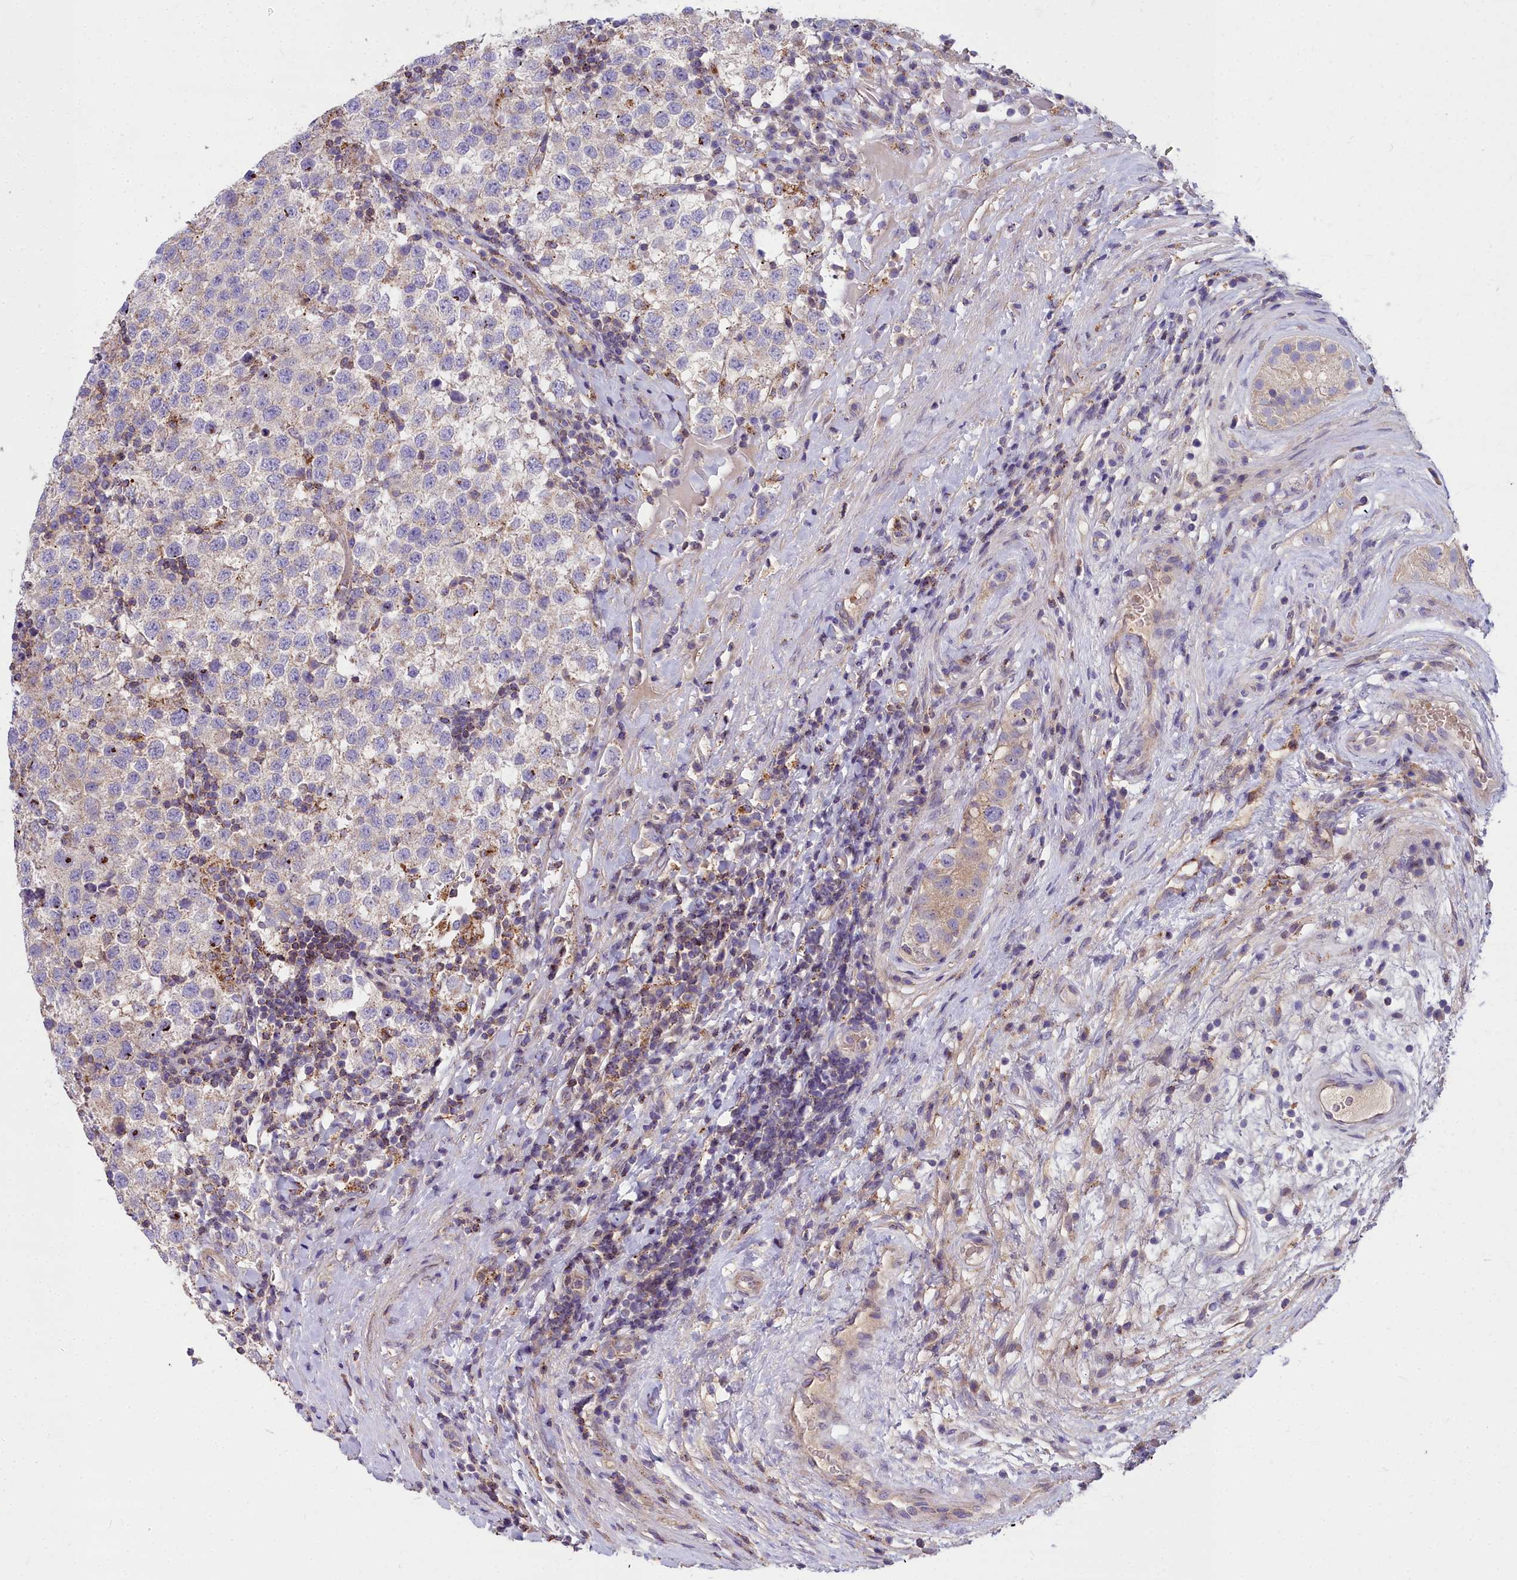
{"staining": {"intensity": "negative", "quantity": "none", "location": "none"}, "tissue": "testis cancer", "cell_type": "Tumor cells", "image_type": "cancer", "snomed": [{"axis": "morphology", "description": "Seminoma, NOS"}, {"axis": "topography", "description": "Testis"}], "caption": "A micrograph of testis cancer (seminoma) stained for a protein exhibits no brown staining in tumor cells.", "gene": "FRMPD1", "patient": {"sex": "male", "age": 34}}